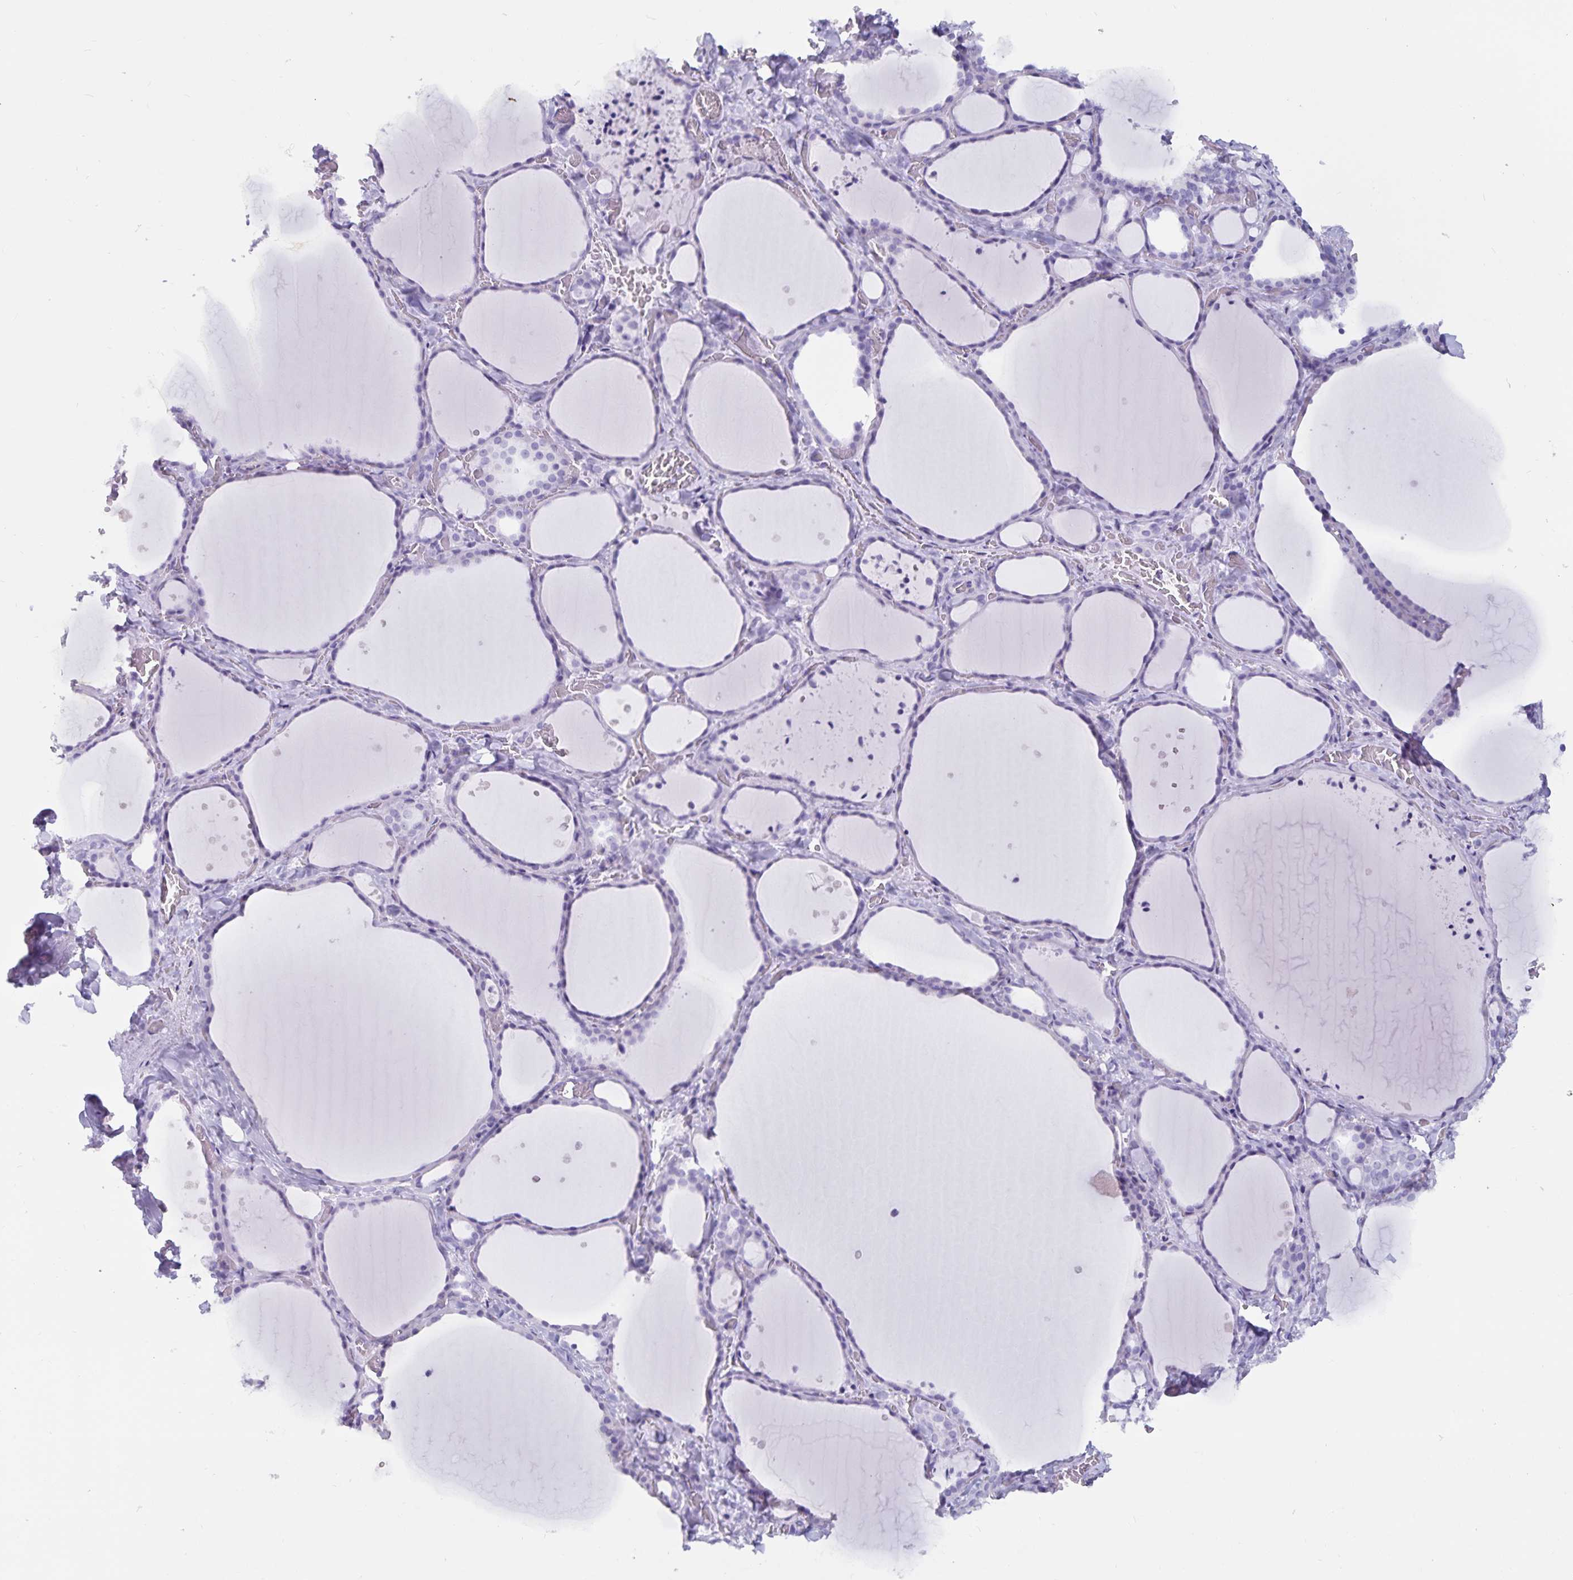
{"staining": {"intensity": "negative", "quantity": "none", "location": "none"}, "tissue": "thyroid gland", "cell_type": "Glandular cells", "image_type": "normal", "snomed": [{"axis": "morphology", "description": "Normal tissue, NOS"}, {"axis": "topography", "description": "Thyroid gland"}], "caption": "High magnification brightfield microscopy of normal thyroid gland stained with DAB (brown) and counterstained with hematoxylin (blue): glandular cells show no significant expression. (DAB IHC with hematoxylin counter stain).", "gene": "GPR137", "patient": {"sex": "female", "age": 36}}